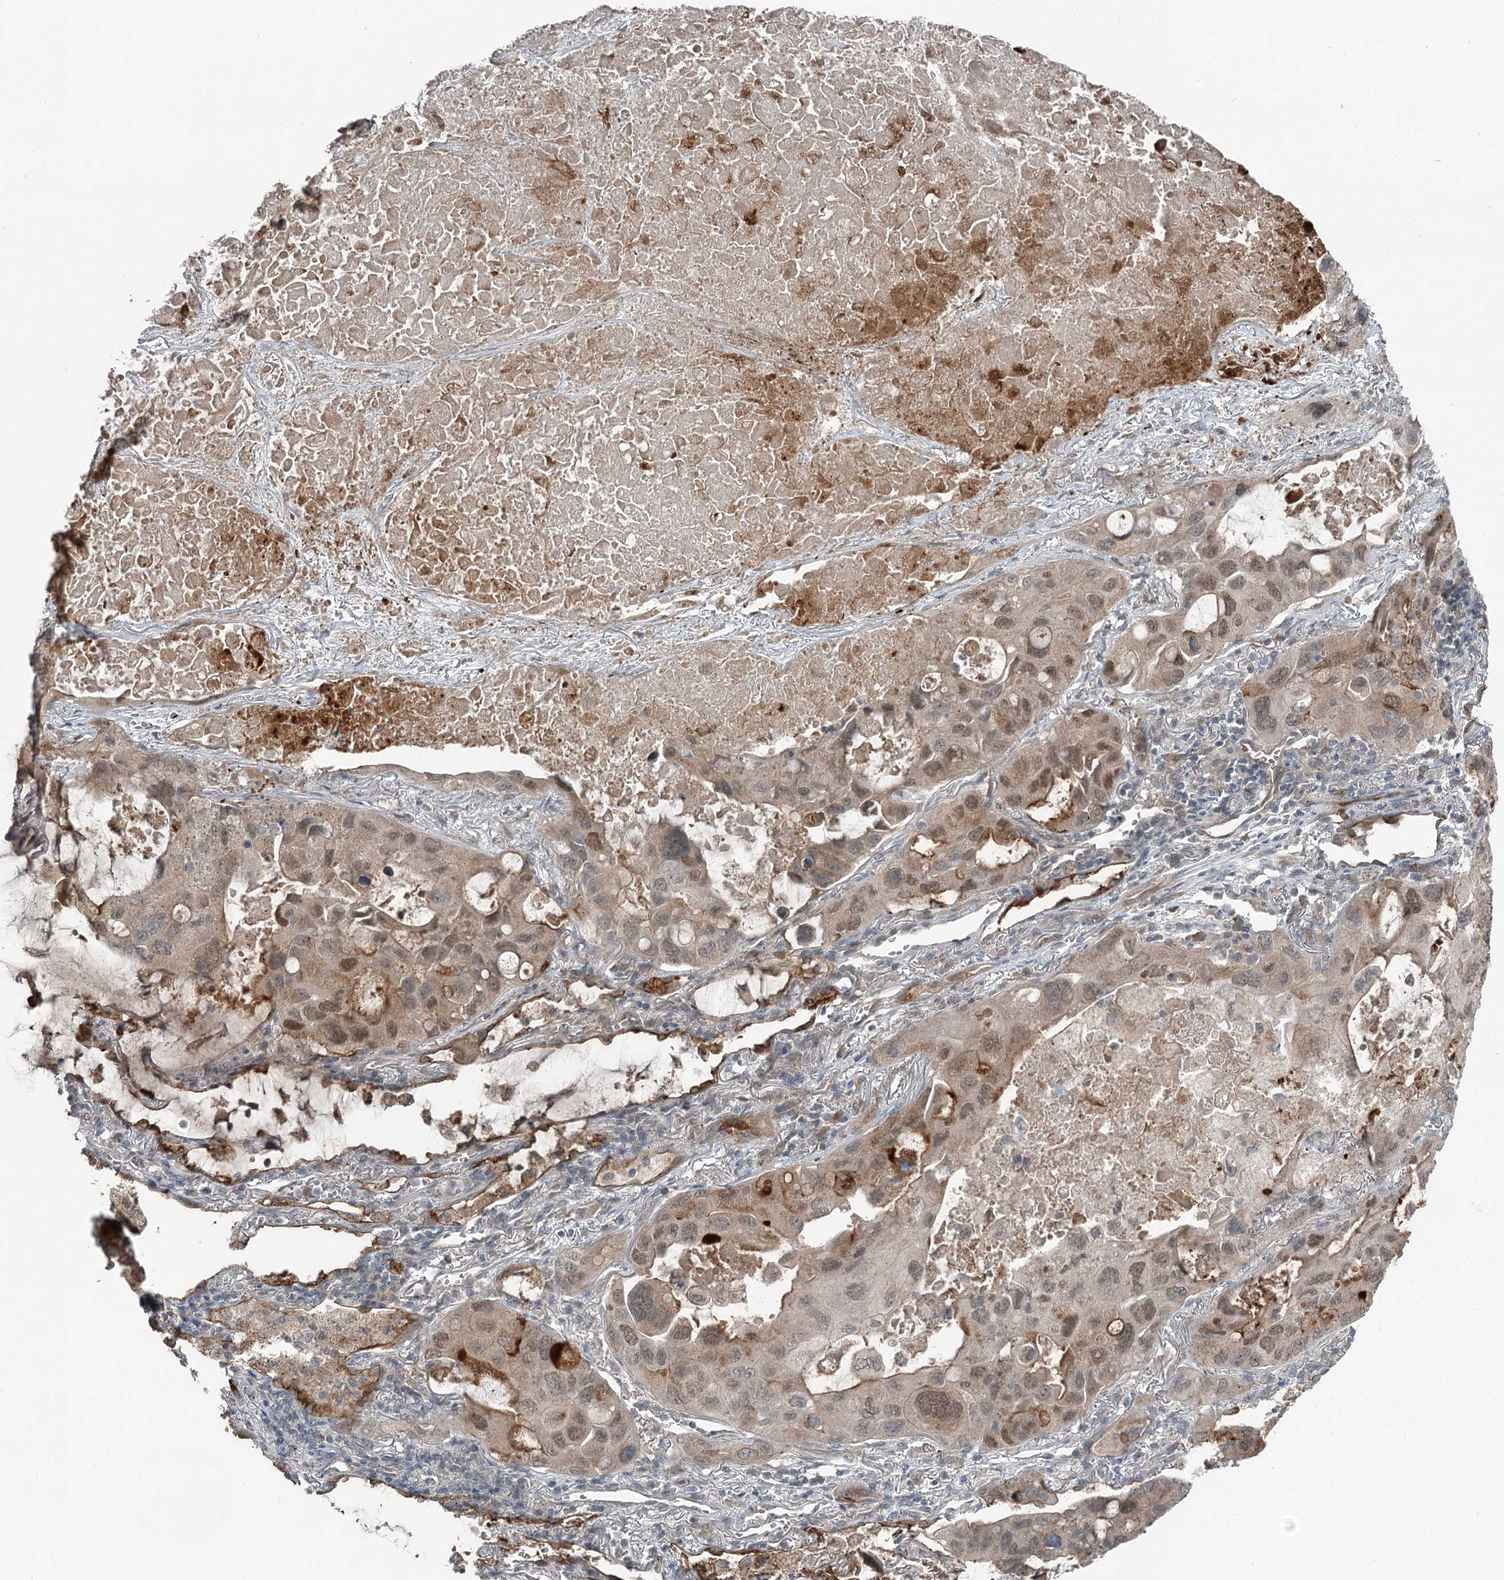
{"staining": {"intensity": "weak", "quantity": "25%-75%", "location": "cytoplasmic/membranous,nuclear"}, "tissue": "lung cancer", "cell_type": "Tumor cells", "image_type": "cancer", "snomed": [{"axis": "morphology", "description": "Squamous cell carcinoma, NOS"}, {"axis": "topography", "description": "Lung"}], "caption": "Lung squamous cell carcinoma stained with a brown dye reveals weak cytoplasmic/membranous and nuclear positive expression in approximately 25%-75% of tumor cells.", "gene": "SLC39A8", "patient": {"sex": "female", "age": 73}}